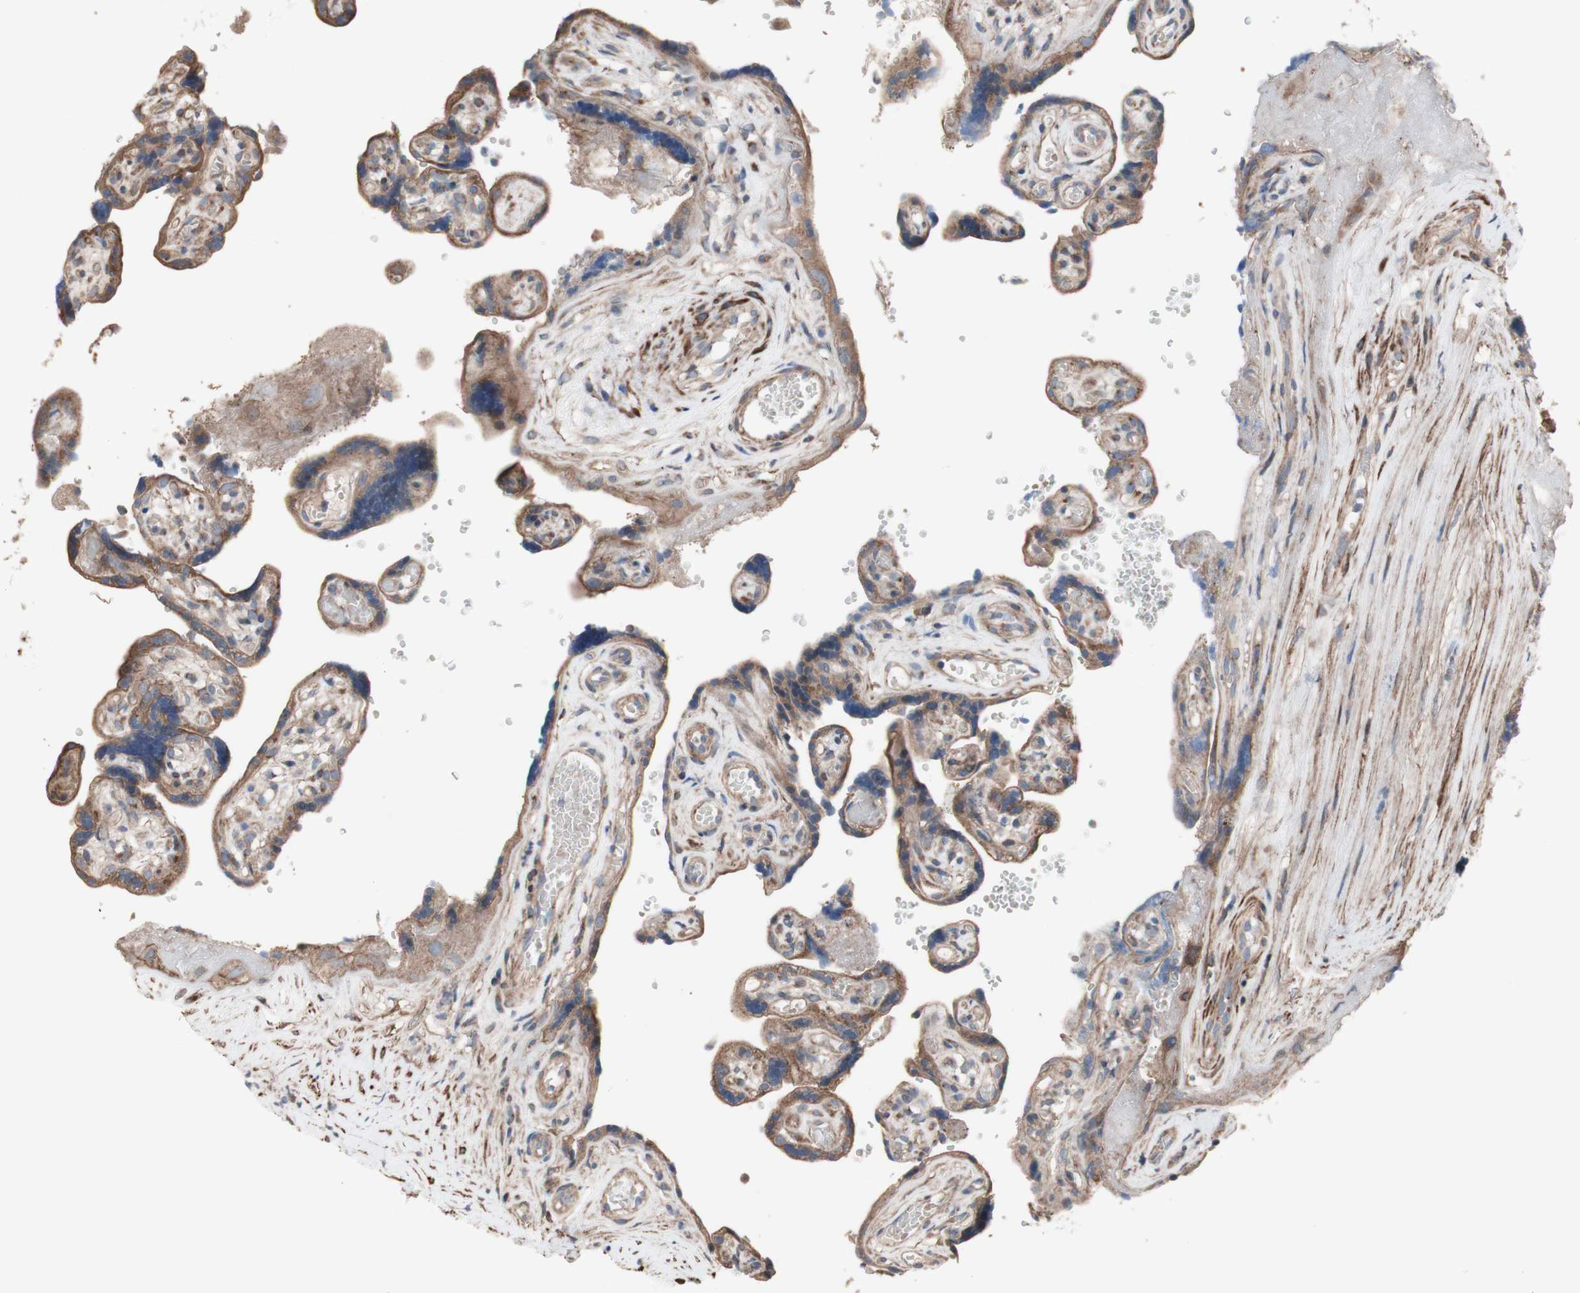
{"staining": {"intensity": "moderate", "quantity": ">75%", "location": "cytoplasmic/membranous"}, "tissue": "placenta", "cell_type": "Trophoblastic cells", "image_type": "normal", "snomed": [{"axis": "morphology", "description": "Normal tissue, NOS"}, {"axis": "topography", "description": "Placenta"}], "caption": "DAB immunohistochemical staining of unremarkable placenta exhibits moderate cytoplasmic/membranous protein staining in about >75% of trophoblastic cells.", "gene": "COPB1", "patient": {"sex": "female", "age": 30}}